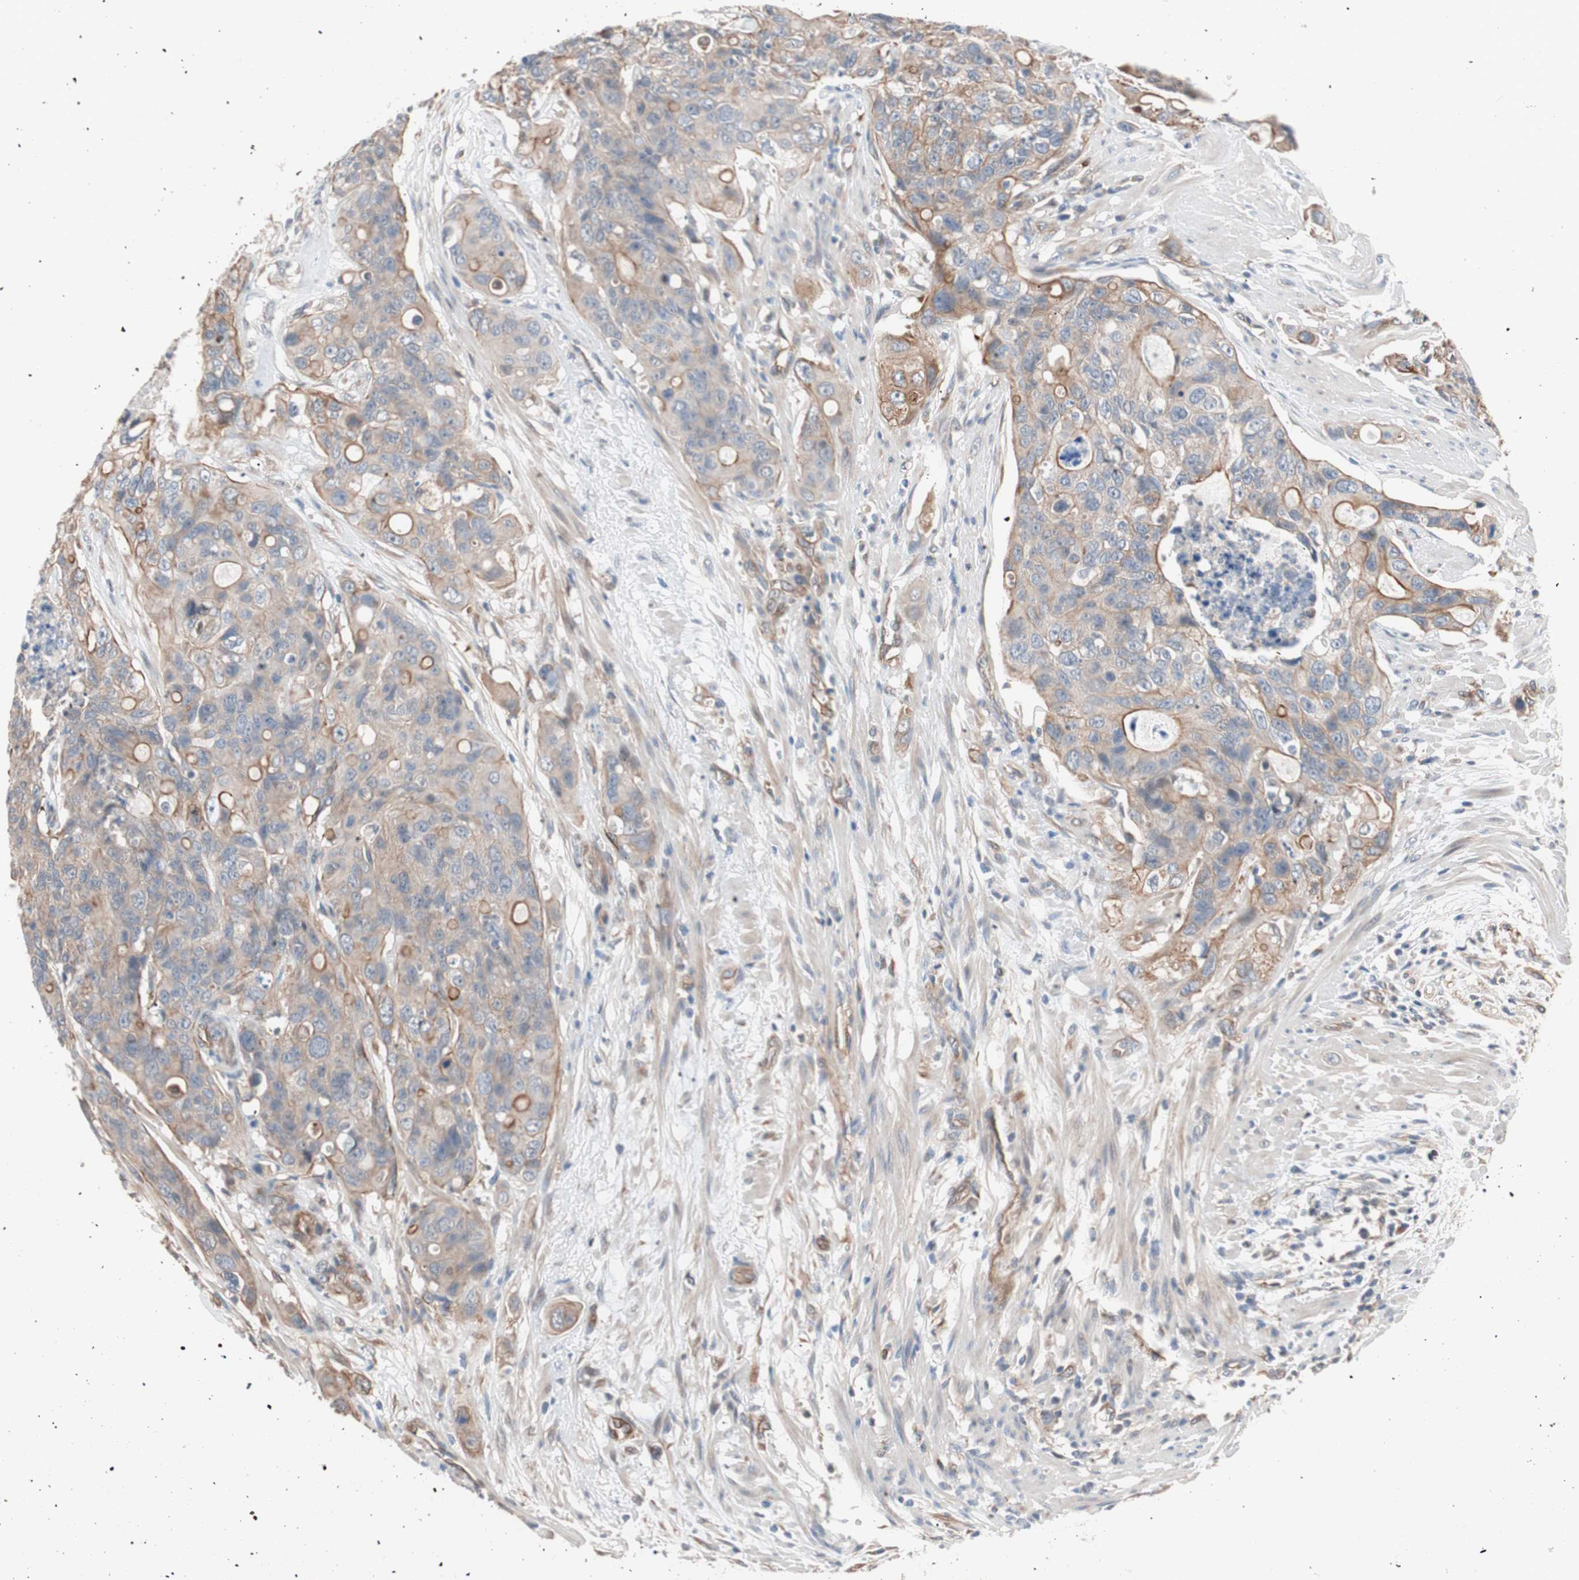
{"staining": {"intensity": "weak", "quantity": "25%-75%", "location": "cytoplasmic/membranous"}, "tissue": "colorectal cancer", "cell_type": "Tumor cells", "image_type": "cancer", "snomed": [{"axis": "morphology", "description": "Adenocarcinoma, NOS"}, {"axis": "topography", "description": "Colon"}], "caption": "Immunohistochemistry (IHC) (DAB) staining of human adenocarcinoma (colorectal) shows weak cytoplasmic/membranous protein positivity in approximately 25%-75% of tumor cells.", "gene": "SMG1", "patient": {"sex": "female", "age": 57}}